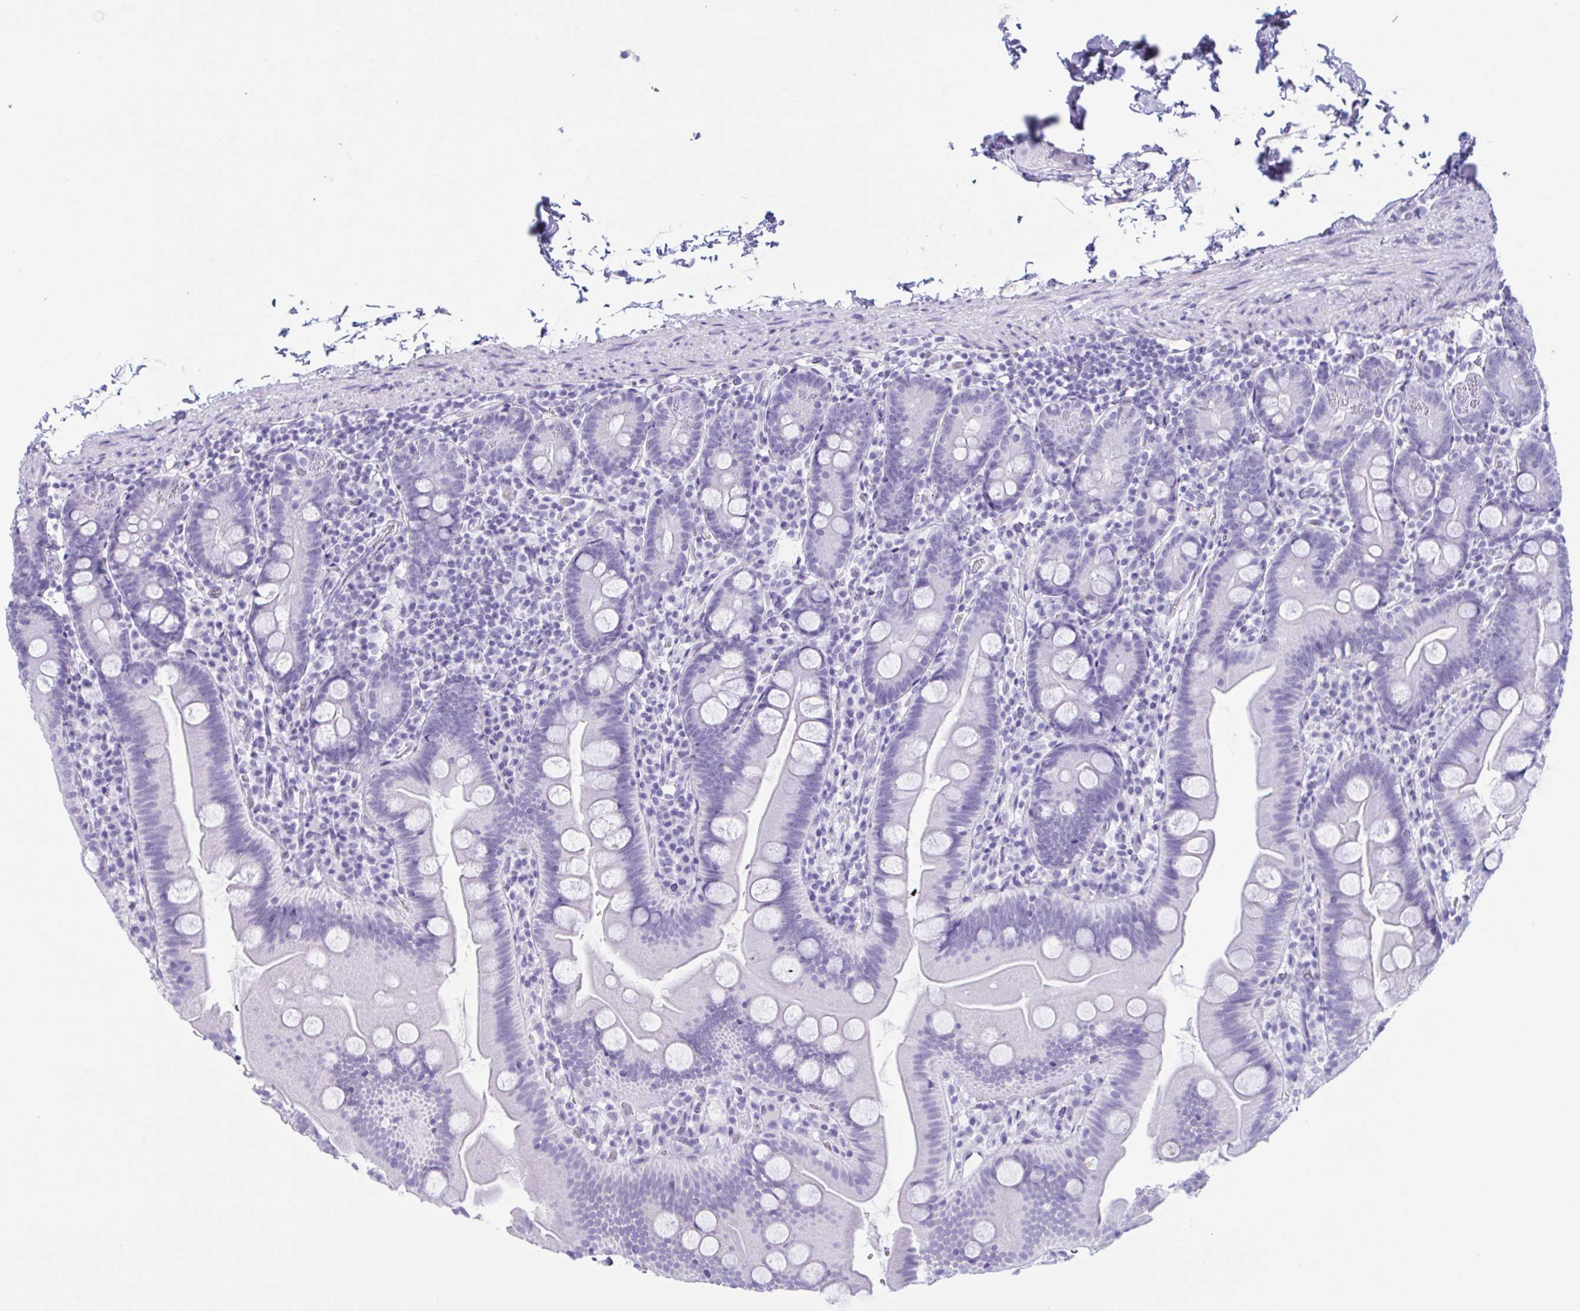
{"staining": {"intensity": "negative", "quantity": "none", "location": "none"}, "tissue": "small intestine", "cell_type": "Glandular cells", "image_type": "normal", "snomed": [{"axis": "morphology", "description": "Normal tissue, NOS"}, {"axis": "topography", "description": "Small intestine"}], "caption": "Small intestine was stained to show a protein in brown. There is no significant expression in glandular cells. Brightfield microscopy of immunohistochemistry (IHC) stained with DAB (brown) and hematoxylin (blue), captured at high magnification.", "gene": "MRGPRG", "patient": {"sex": "female", "age": 68}}